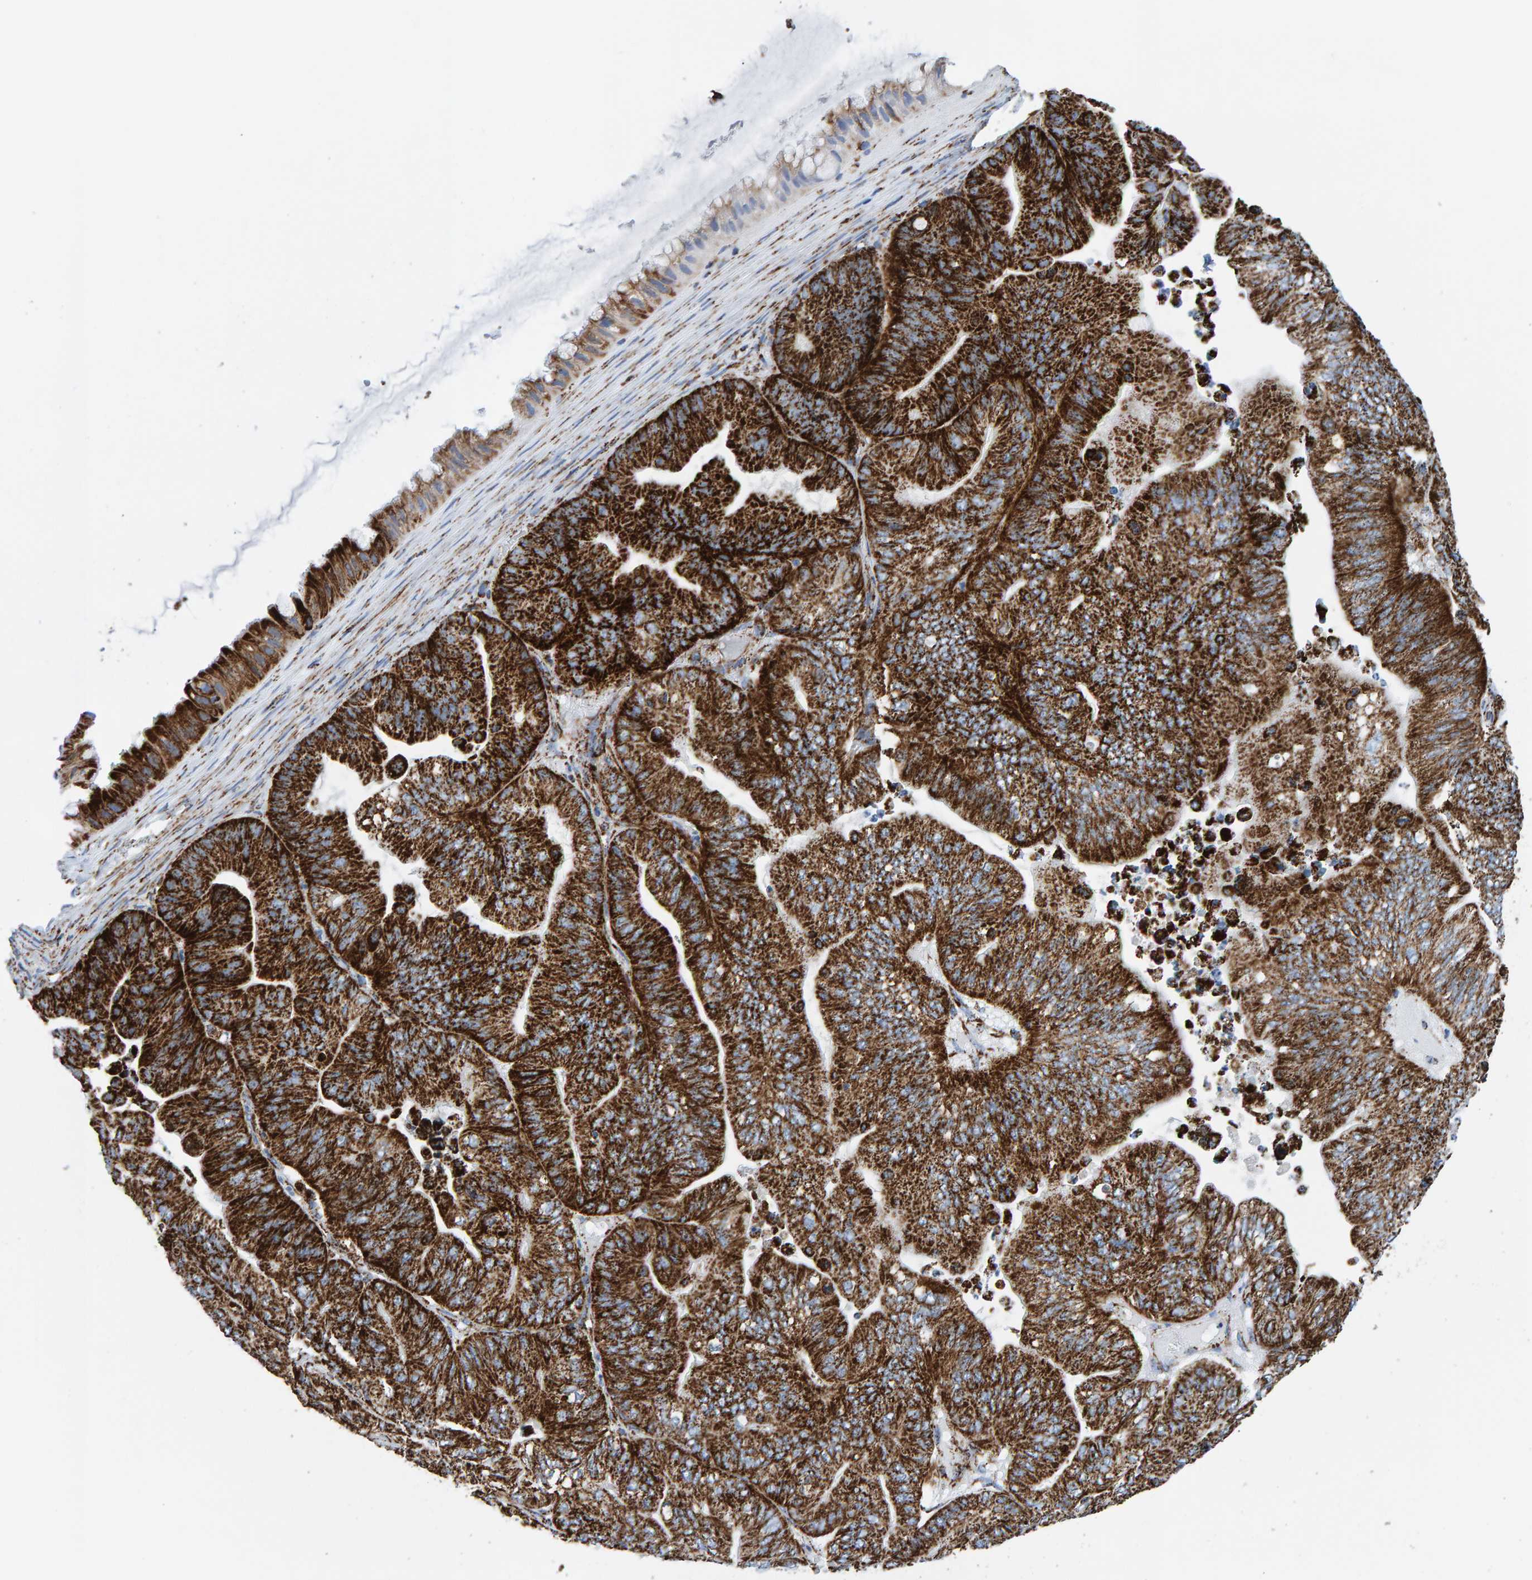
{"staining": {"intensity": "strong", "quantity": ">75%", "location": "cytoplasmic/membranous"}, "tissue": "ovarian cancer", "cell_type": "Tumor cells", "image_type": "cancer", "snomed": [{"axis": "morphology", "description": "Cystadenocarcinoma, mucinous, NOS"}, {"axis": "topography", "description": "Ovary"}], "caption": "Immunohistochemistry (DAB (3,3'-diaminobenzidine)) staining of ovarian cancer (mucinous cystadenocarcinoma) reveals strong cytoplasmic/membranous protein positivity in about >75% of tumor cells. The staining was performed using DAB (3,3'-diaminobenzidine) to visualize the protein expression in brown, while the nuclei were stained in blue with hematoxylin (Magnification: 20x).", "gene": "ENSG00000262660", "patient": {"sex": "female", "age": 61}}